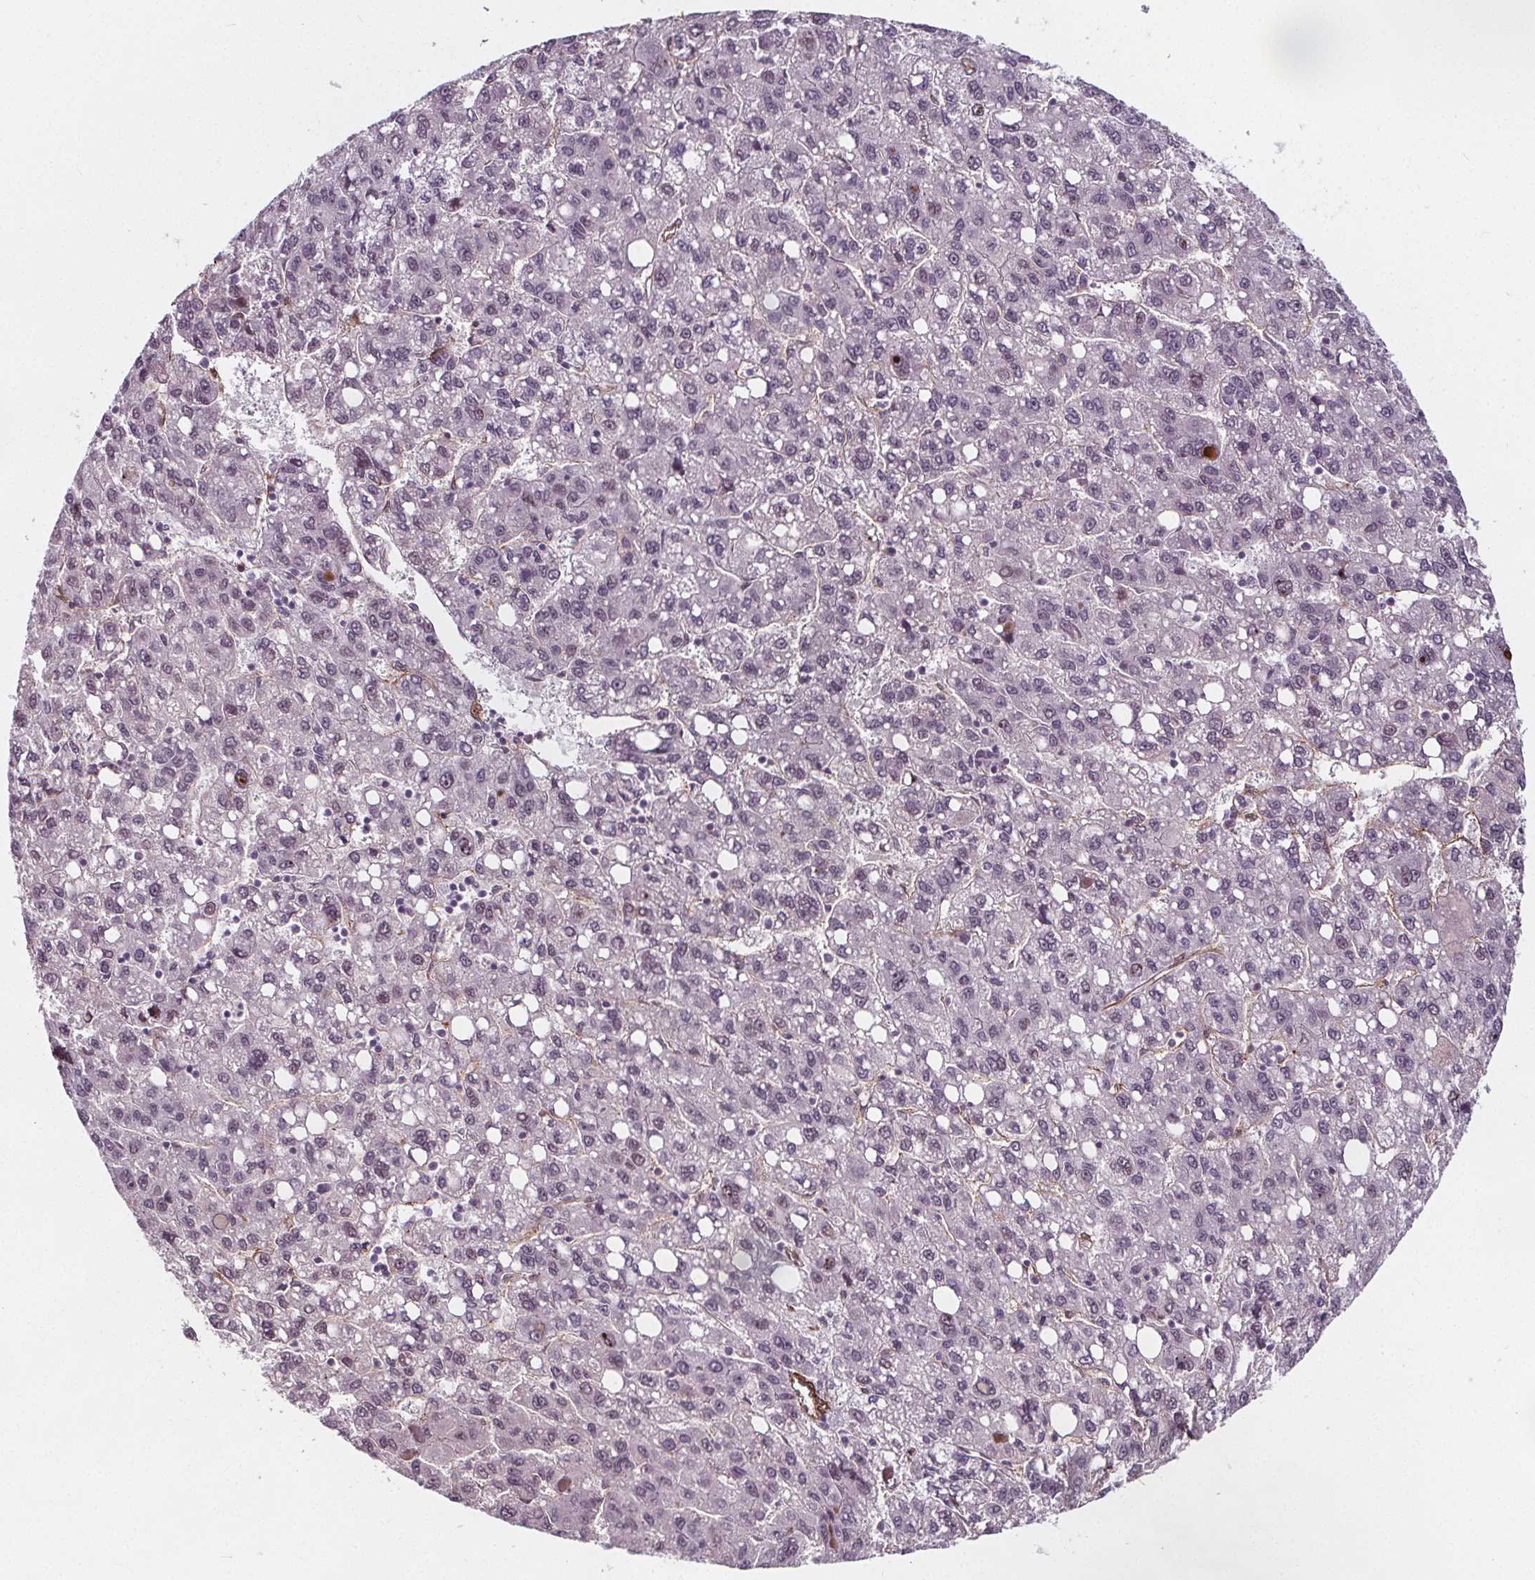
{"staining": {"intensity": "negative", "quantity": "none", "location": "none"}, "tissue": "liver cancer", "cell_type": "Tumor cells", "image_type": "cancer", "snomed": [{"axis": "morphology", "description": "Carcinoma, Hepatocellular, NOS"}, {"axis": "topography", "description": "Liver"}], "caption": "The immunohistochemistry histopathology image has no significant positivity in tumor cells of hepatocellular carcinoma (liver) tissue.", "gene": "HAS1", "patient": {"sex": "female", "age": 82}}